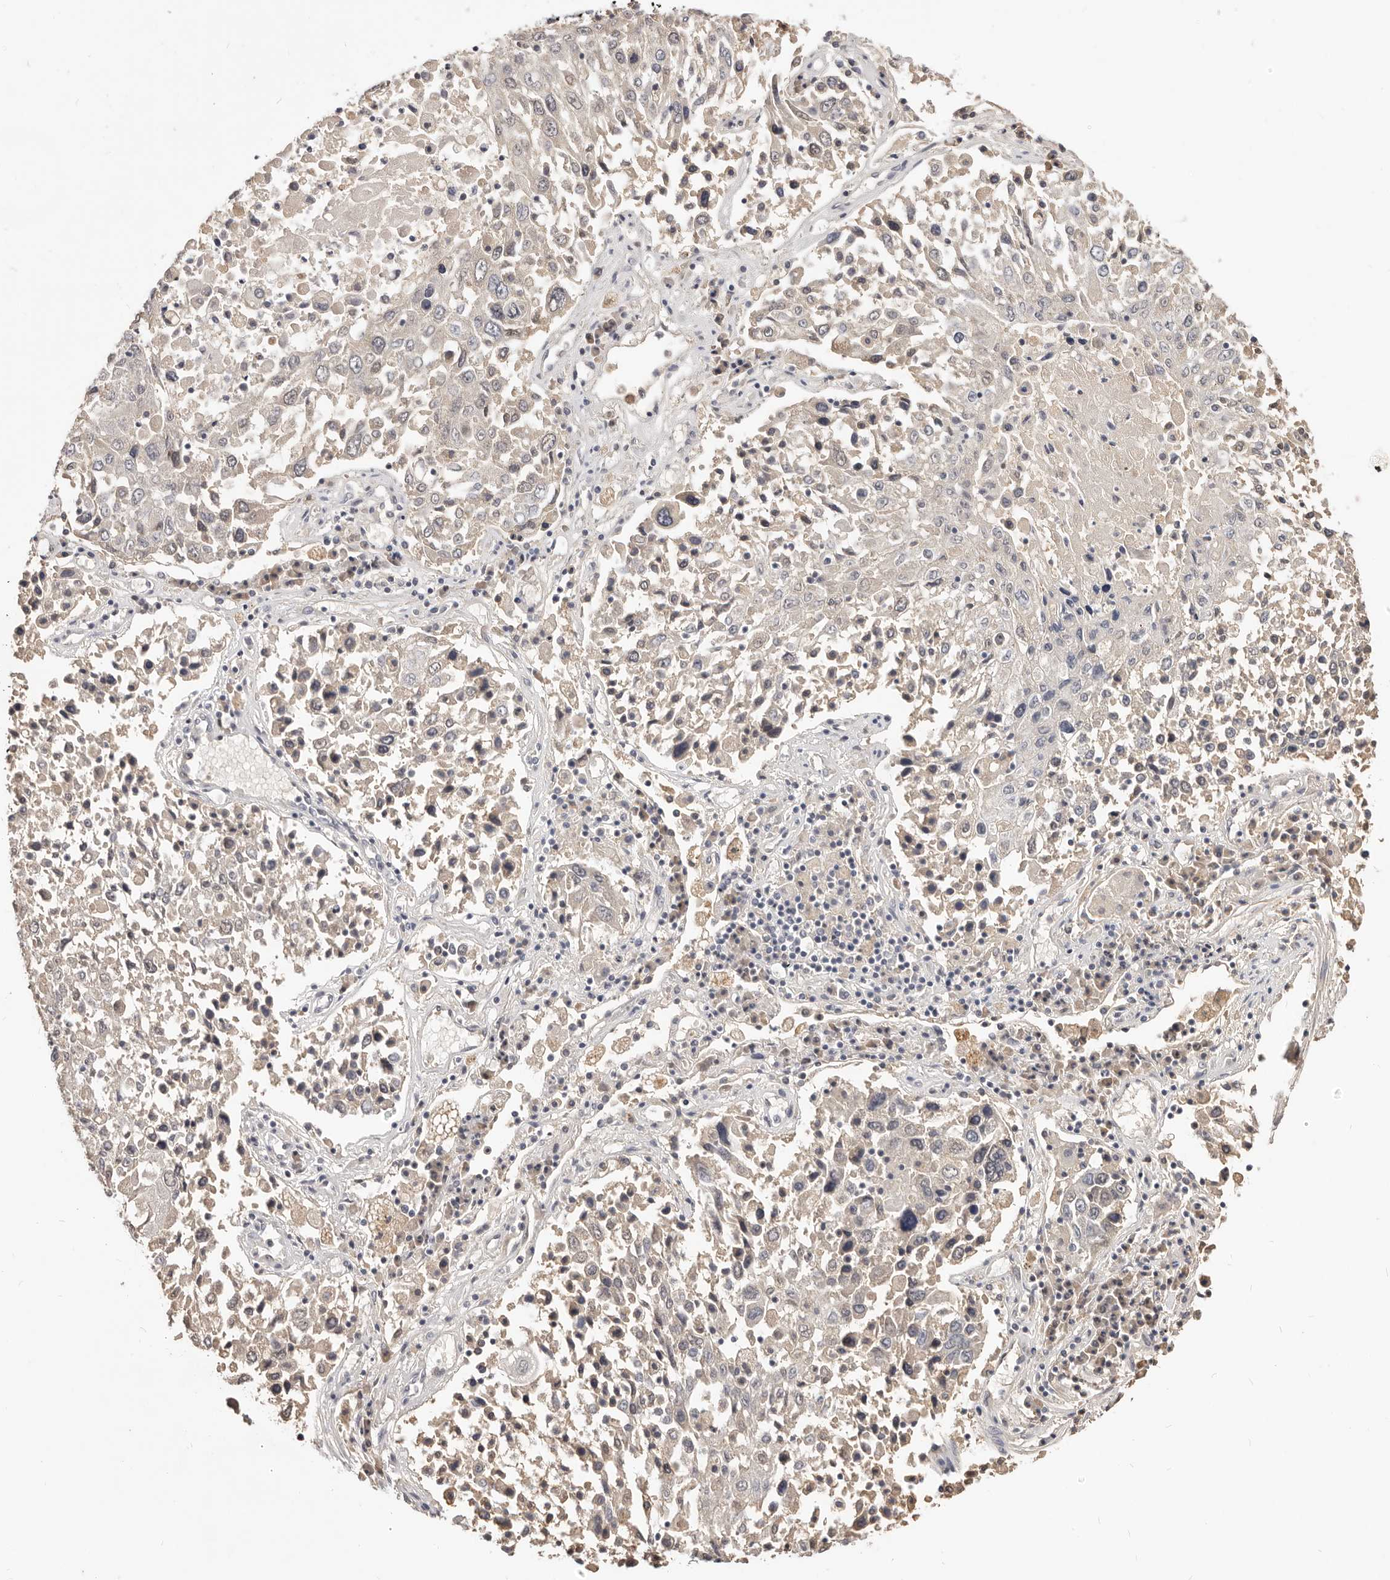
{"staining": {"intensity": "negative", "quantity": "none", "location": "none"}, "tissue": "lung cancer", "cell_type": "Tumor cells", "image_type": "cancer", "snomed": [{"axis": "morphology", "description": "Squamous cell carcinoma, NOS"}, {"axis": "topography", "description": "Lung"}], "caption": "Immunohistochemical staining of human lung cancer (squamous cell carcinoma) displays no significant staining in tumor cells. (Brightfield microscopy of DAB IHC at high magnification).", "gene": "TSPAN13", "patient": {"sex": "male", "age": 65}}